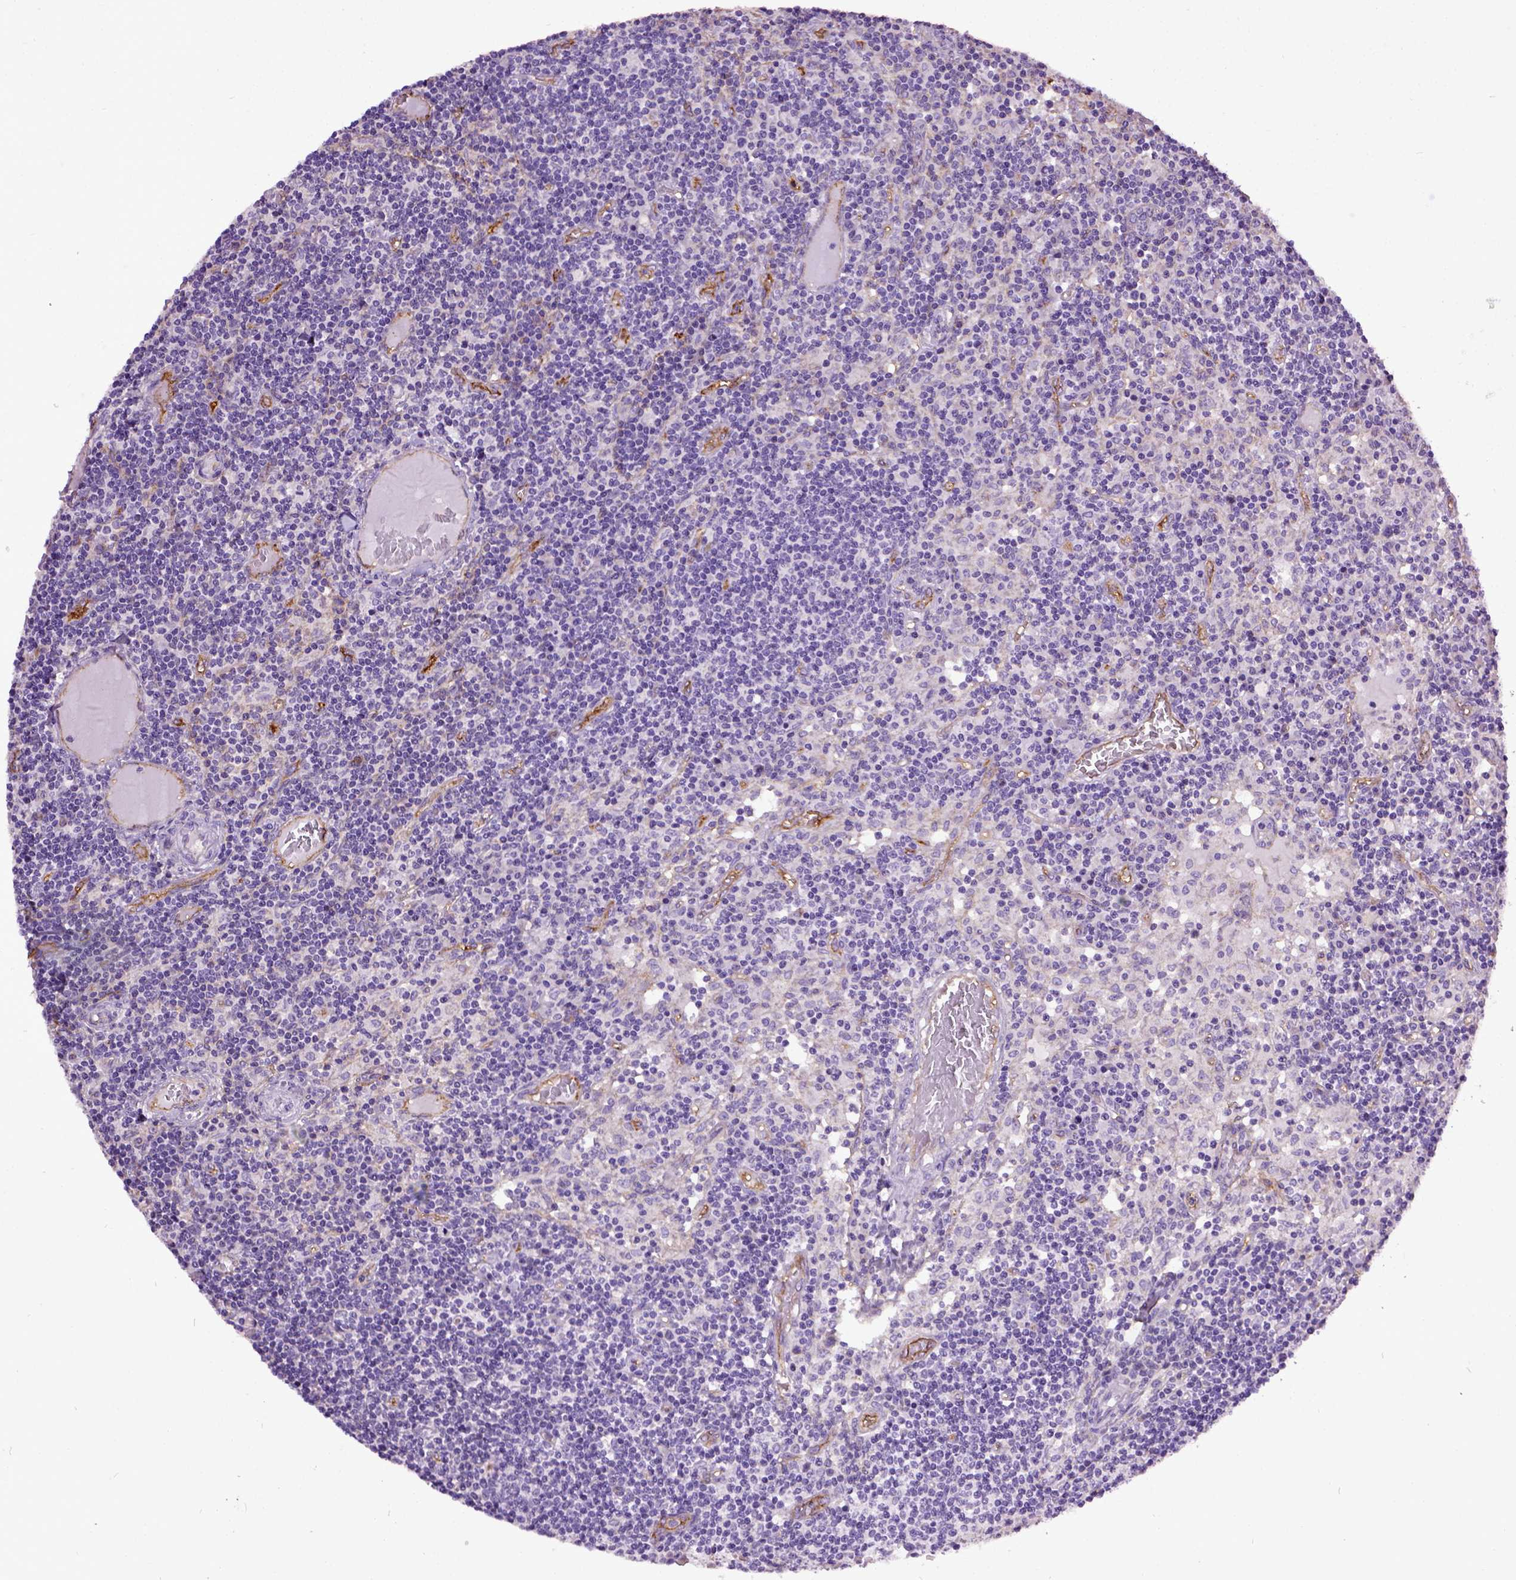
{"staining": {"intensity": "negative", "quantity": "none", "location": "none"}, "tissue": "lymph node", "cell_type": "Germinal center cells", "image_type": "normal", "snomed": [{"axis": "morphology", "description": "Normal tissue, NOS"}, {"axis": "topography", "description": "Lymph node"}], "caption": "Immunohistochemistry image of unremarkable human lymph node stained for a protein (brown), which demonstrates no positivity in germinal center cells.", "gene": "ENG", "patient": {"sex": "female", "age": 72}}